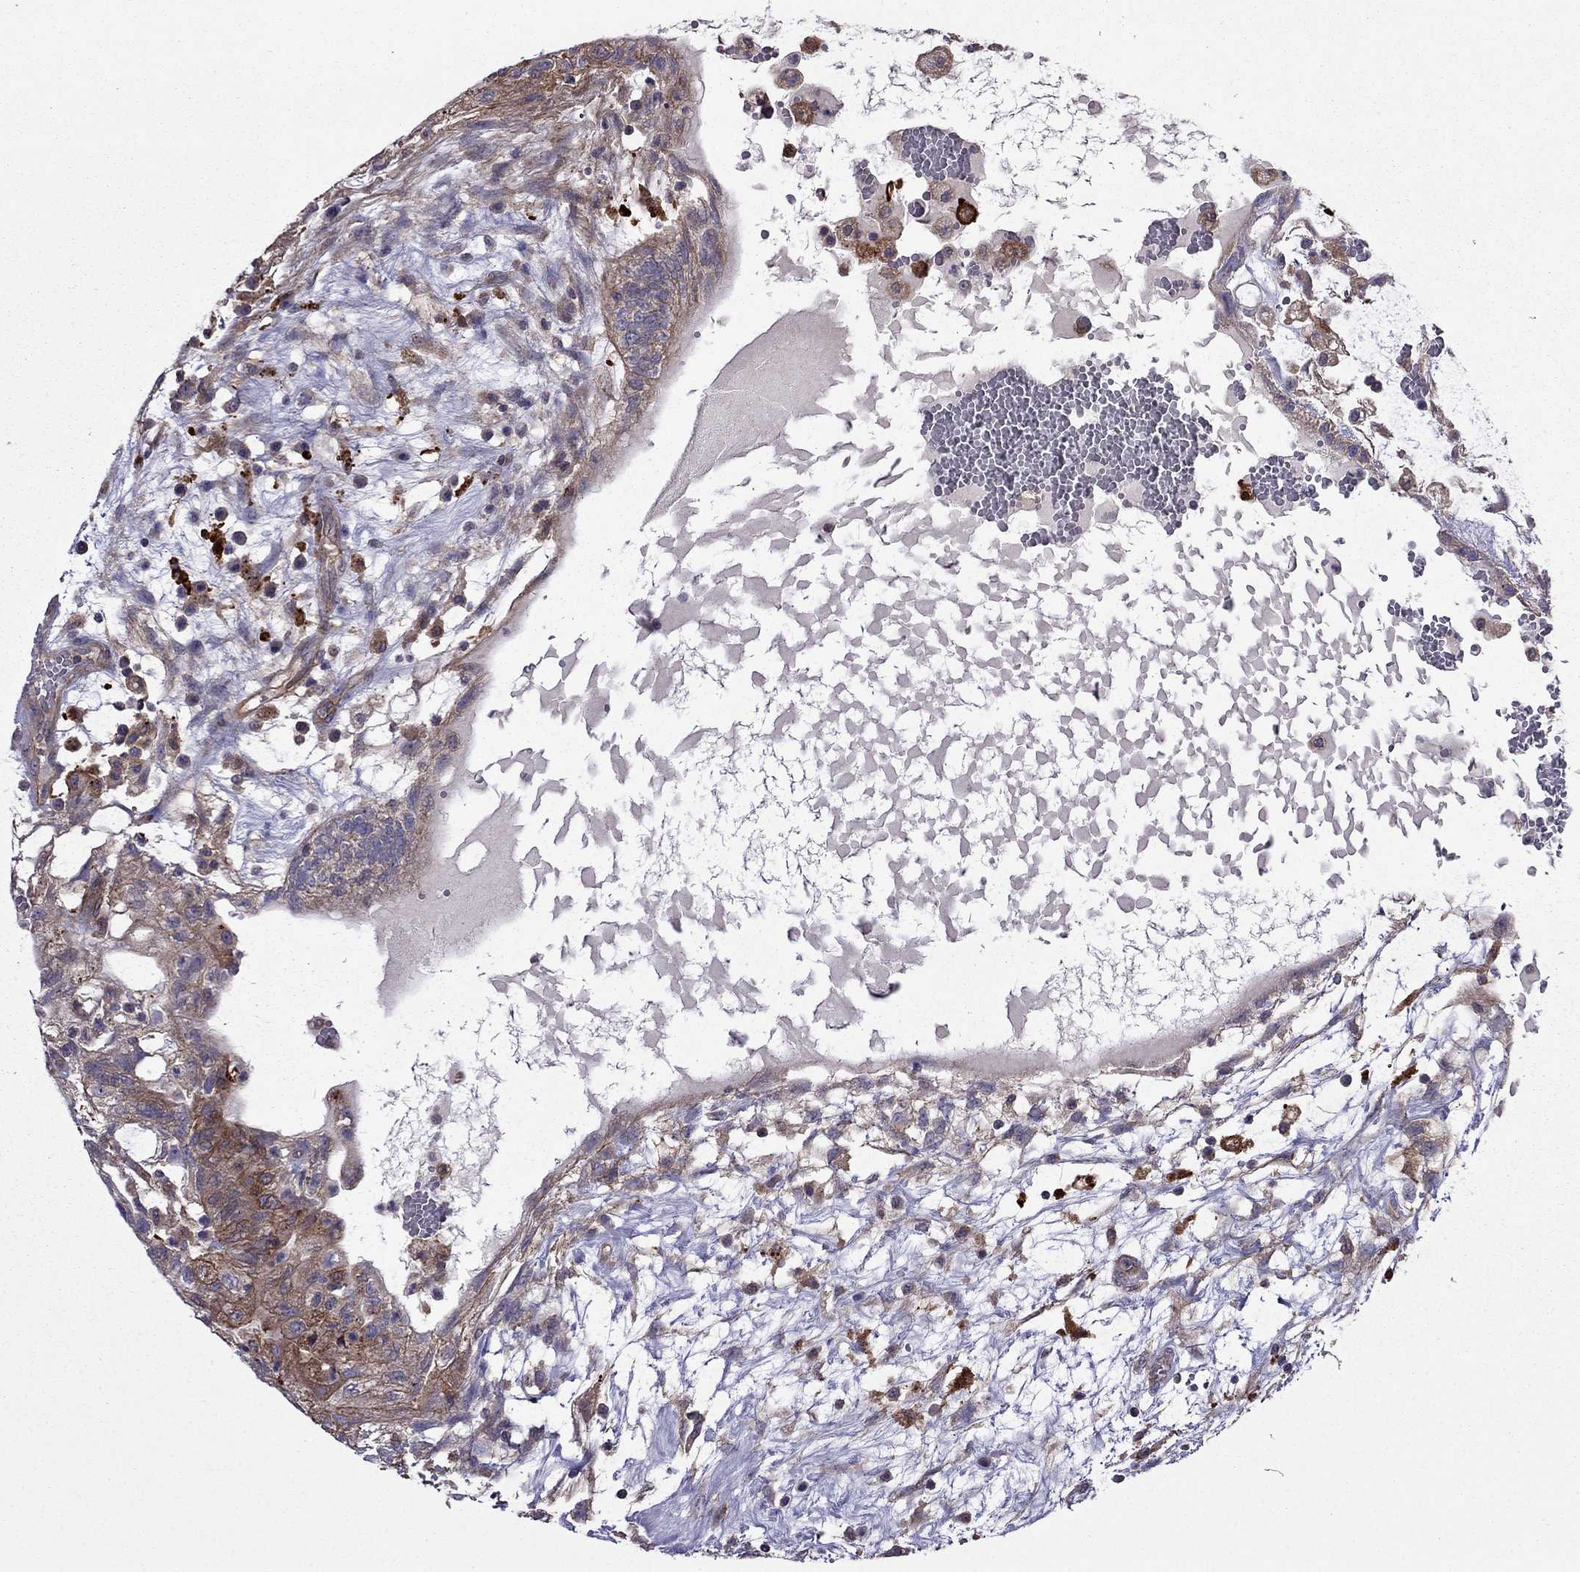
{"staining": {"intensity": "moderate", "quantity": "<25%", "location": "cytoplasmic/membranous"}, "tissue": "testis cancer", "cell_type": "Tumor cells", "image_type": "cancer", "snomed": [{"axis": "morphology", "description": "Normal tissue, NOS"}, {"axis": "morphology", "description": "Carcinoma, Embryonal, NOS"}, {"axis": "topography", "description": "Testis"}, {"axis": "topography", "description": "Epididymis"}], "caption": "IHC of embryonal carcinoma (testis) displays low levels of moderate cytoplasmic/membranous expression in about <25% of tumor cells. The protein of interest is shown in brown color, while the nuclei are stained blue.", "gene": "ITGB1", "patient": {"sex": "male", "age": 32}}